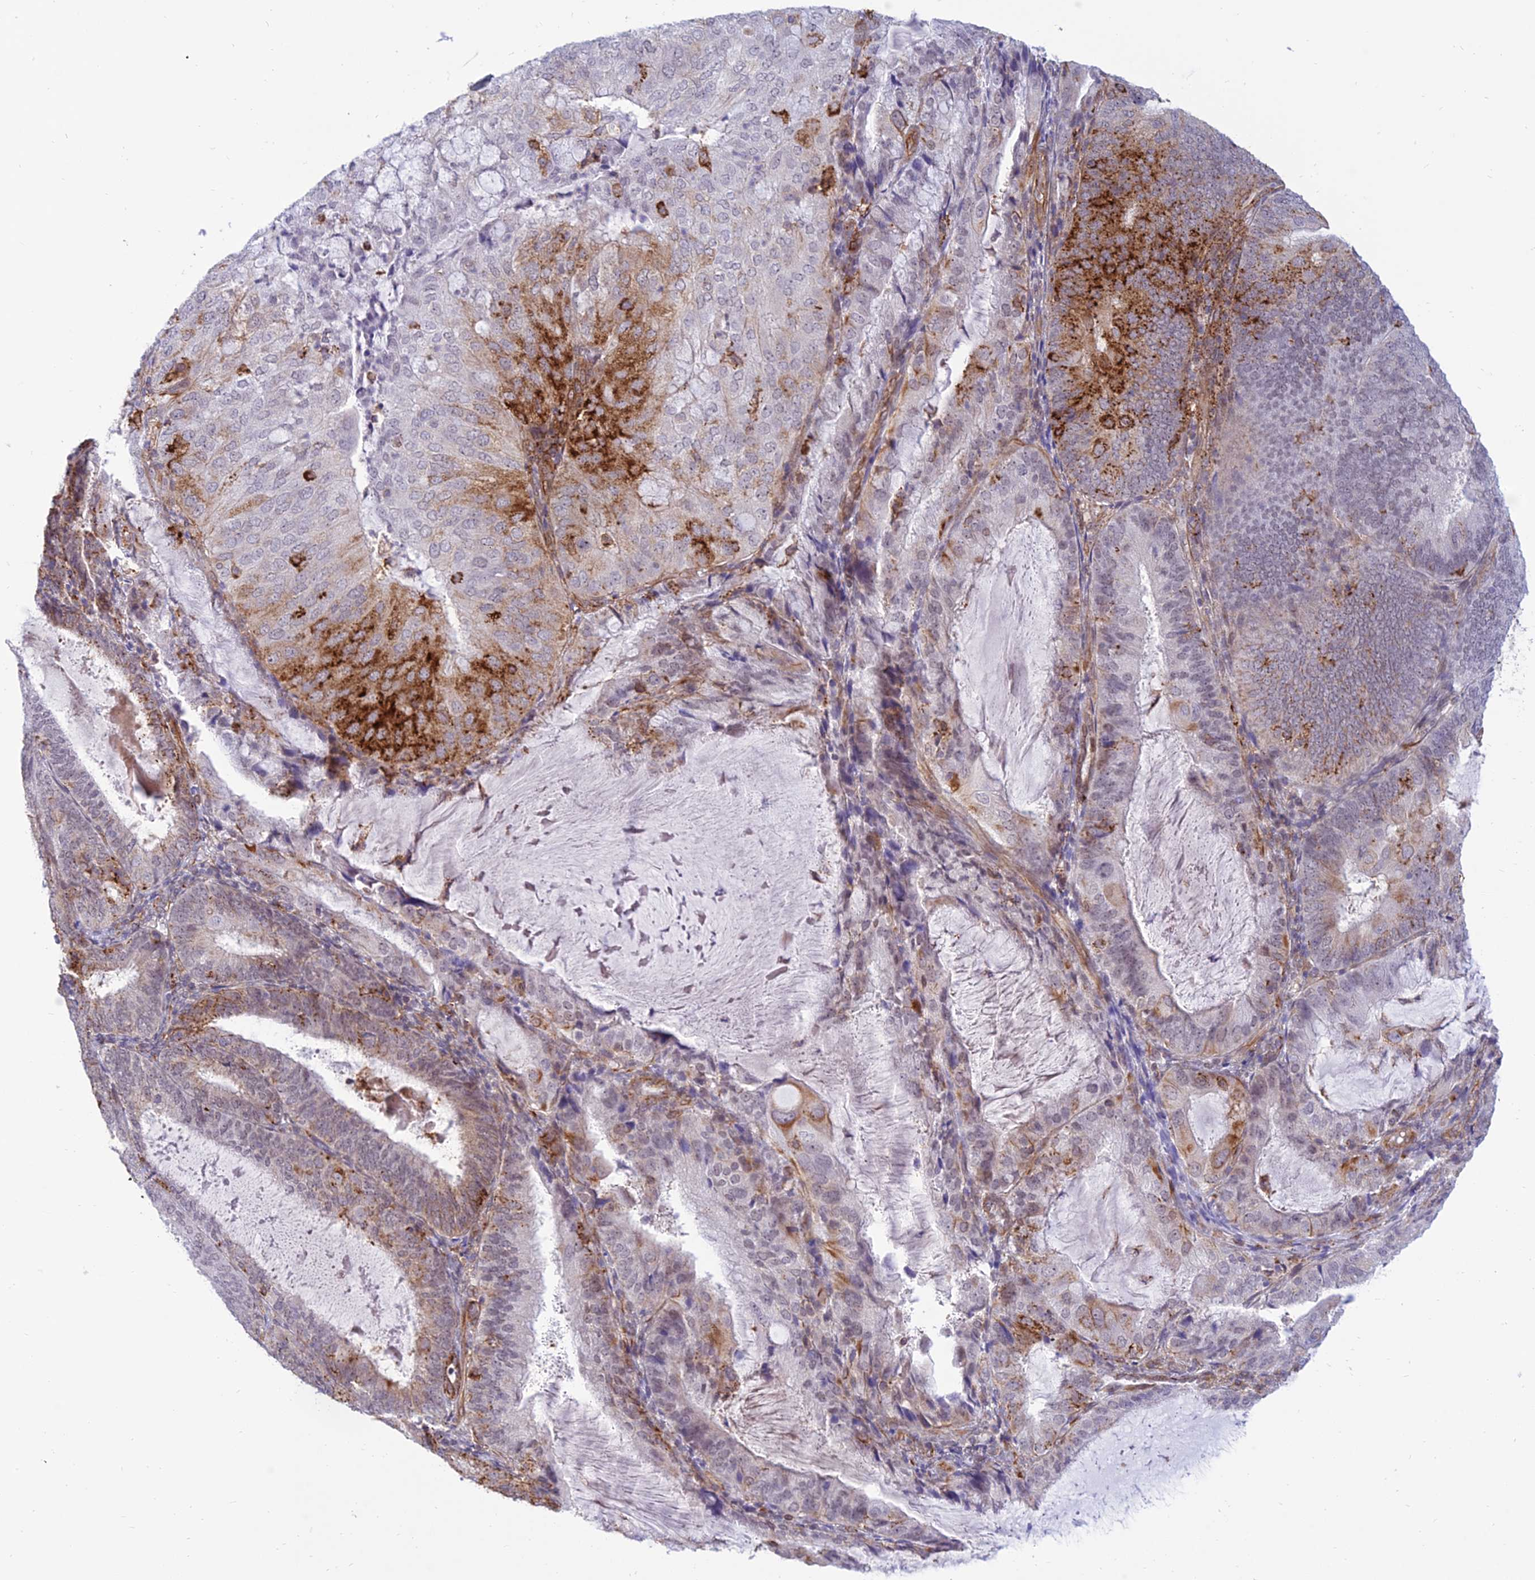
{"staining": {"intensity": "moderate", "quantity": "25%-75%", "location": "cytoplasmic/membranous,nuclear"}, "tissue": "endometrial cancer", "cell_type": "Tumor cells", "image_type": "cancer", "snomed": [{"axis": "morphology", "description": "Adenocarcinoma, NOS"}, {"axis": "topography", "description": "Endometrium"}], "caption": "Moderate cytoplasmic/membranous and nuclear positivity for a protein is present in about 25%-75% of tumor cells of endometrial cancer using immunohistochemistry.", "gene": "SAPCD2", "patient": {"sex": "female", "age": 81}}